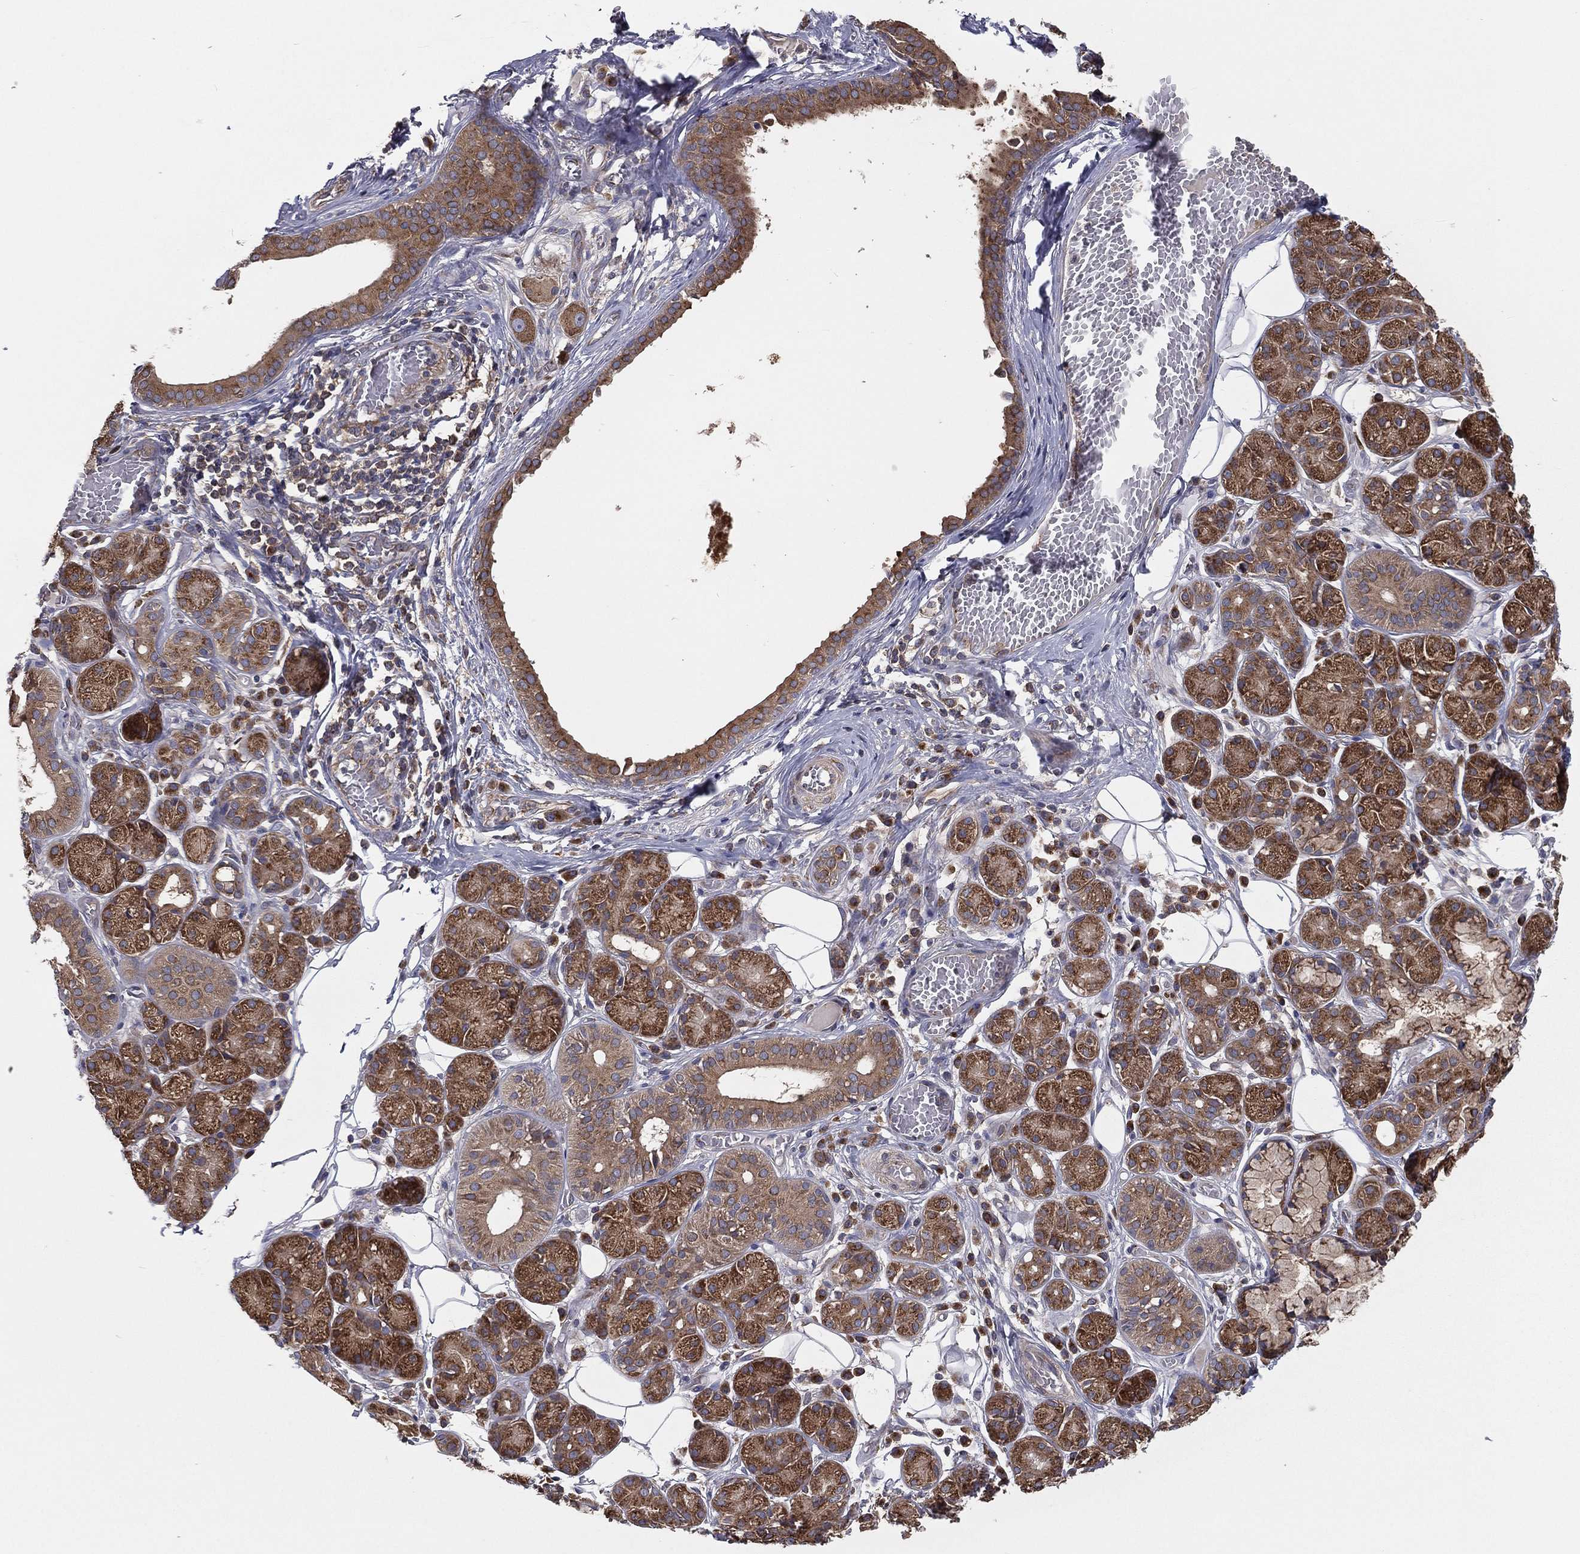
{"staining": {"intensity": "strong", "quantity": ">75%", "location": "cytoplasmic/membranous"}, "tissue": "salivary gland", "cell_type": "Glandular cells", "image_type": "normal", "snomed": [{"axis": "morphology", "description": "Normal tissue, NOS"}, {"axis": "topography", "description": "Salivary gland"}, {"axis": "topography", "description": "Peripheral nerve tissue"}], "caption": "A brown stain shows strong cytoplasmic/membranous positivity of a protein in glandular cells of unremarkable salivary gland. The staining was performed using DAB, with brown indicating positive protein expression. Nuclei are stained blue with hematoxylin.", "gene": "EIF2B5", "patient": {"sex": "male", "age": 71}}